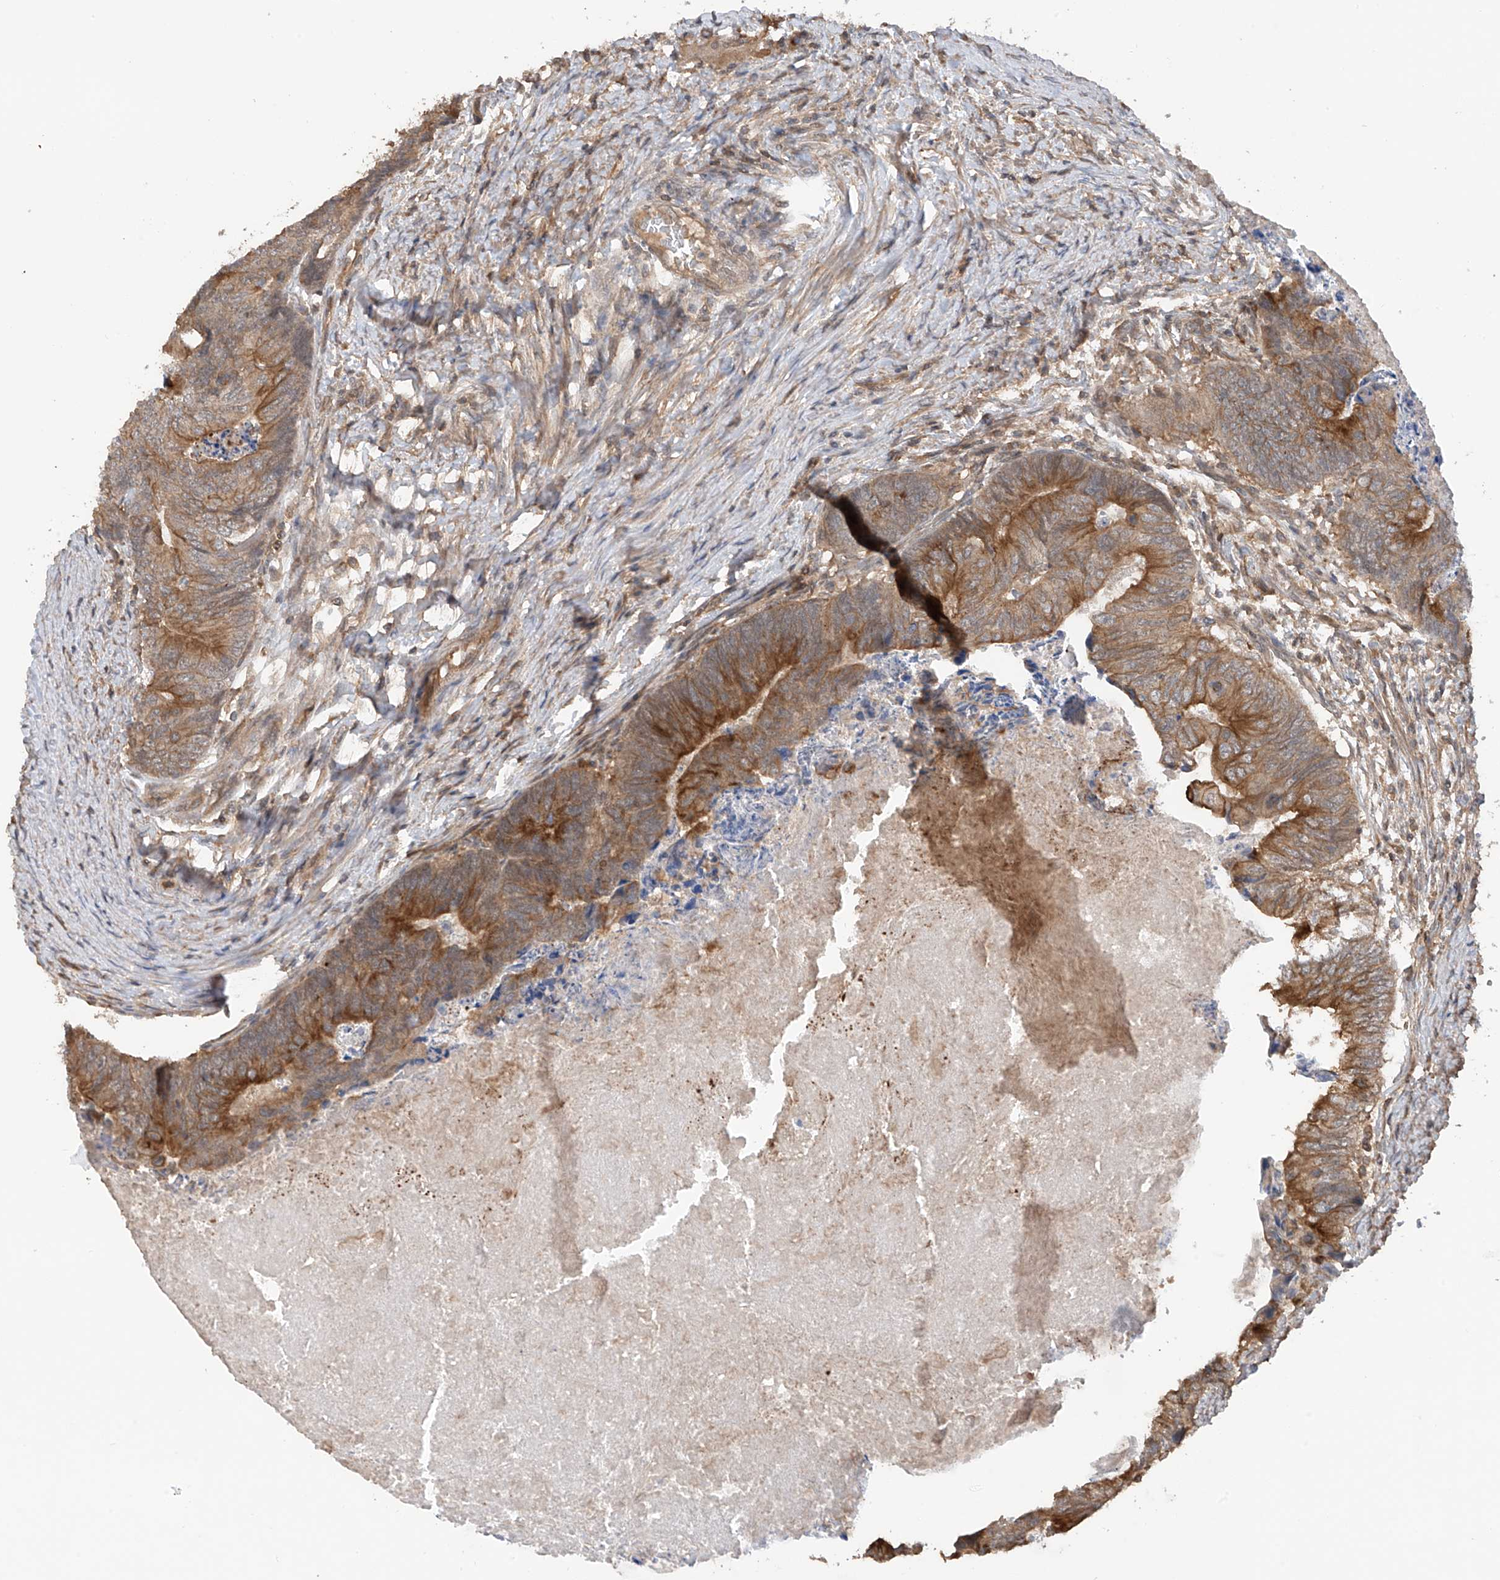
{"staining": {"intensity": "moderate", "quantity": ">75%", "location": "cytoplasmic/membranous"}, "tissue": "colorectal cancer", "cell_type": "Tumor cells", "image_type": "cancer", "snomed": [{"axis": "morphology", "description": "Adenocarcinoma, NOS"}, {"axis": "topography", "description": "Colon"}], "caption": "Brown immunohistochemical staining in human adenocarcinoma (colorectal) demonstrates moderate cytoplasmic/membranous expression in approximately >75% of tumor cells.", "gene": "RPAIN", "patient": {"sex": "female", "age": 67}}